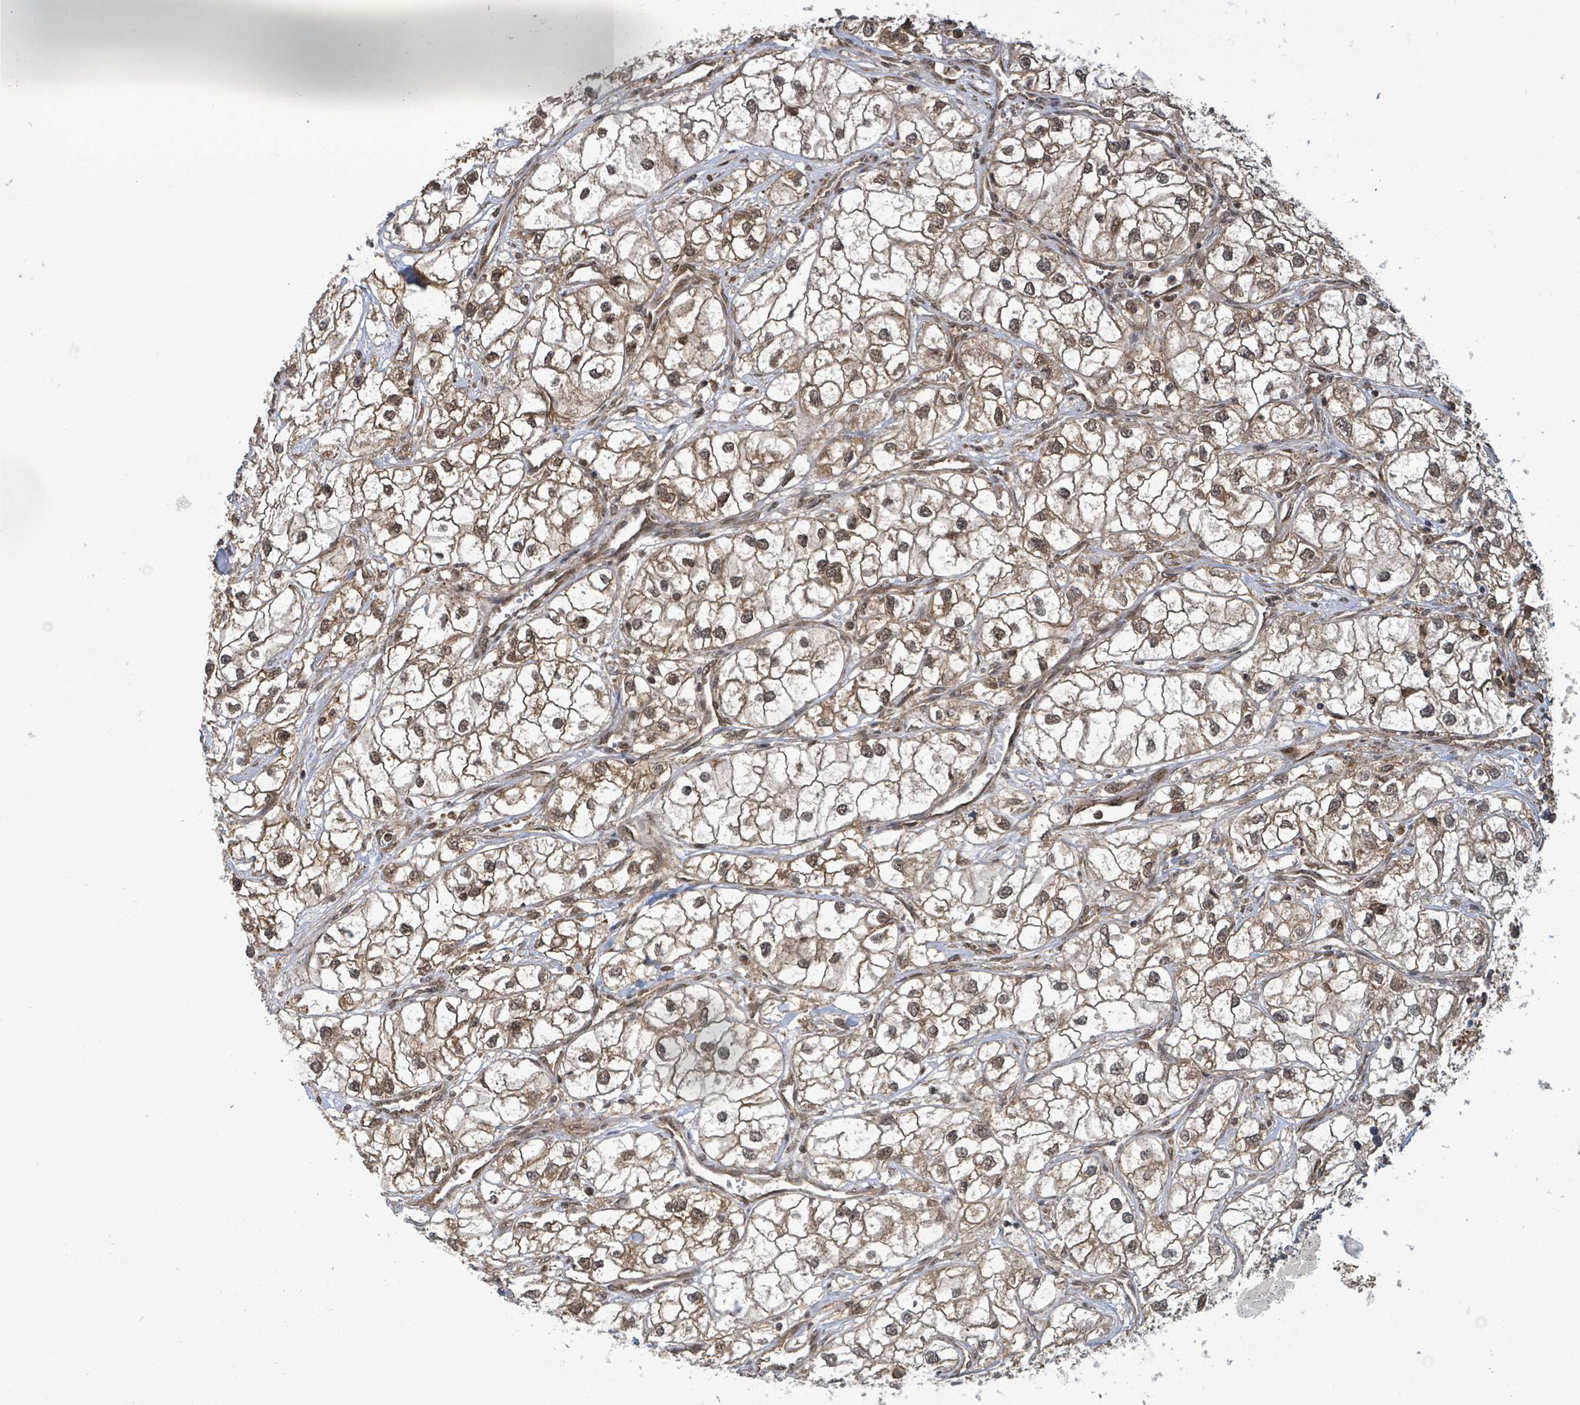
{"staining": {"intensity": "strong", "quantity": ">75%", "location": "cytoplasmic/membranous,nuclear"}, "tissue": "renal cancer", "cell_type": "Tumor cells", "image_type": "cancer", "snomed": [{"axis": "morphology", "description": "Adenocarcinoma, NOS"}, {"axis": "topography", "description": "Kidney"}], "caption": "A high-resolution histopathology image shows immunohistochemistry (IHC) staining of adenocarcinoma (renal), which demonstrates strong cytoplasmic/membranous and nuclear staining in approximately >75% of tumor cells.", "gene": "KLC1", "patient": {"sex": "male", "age": 59}}